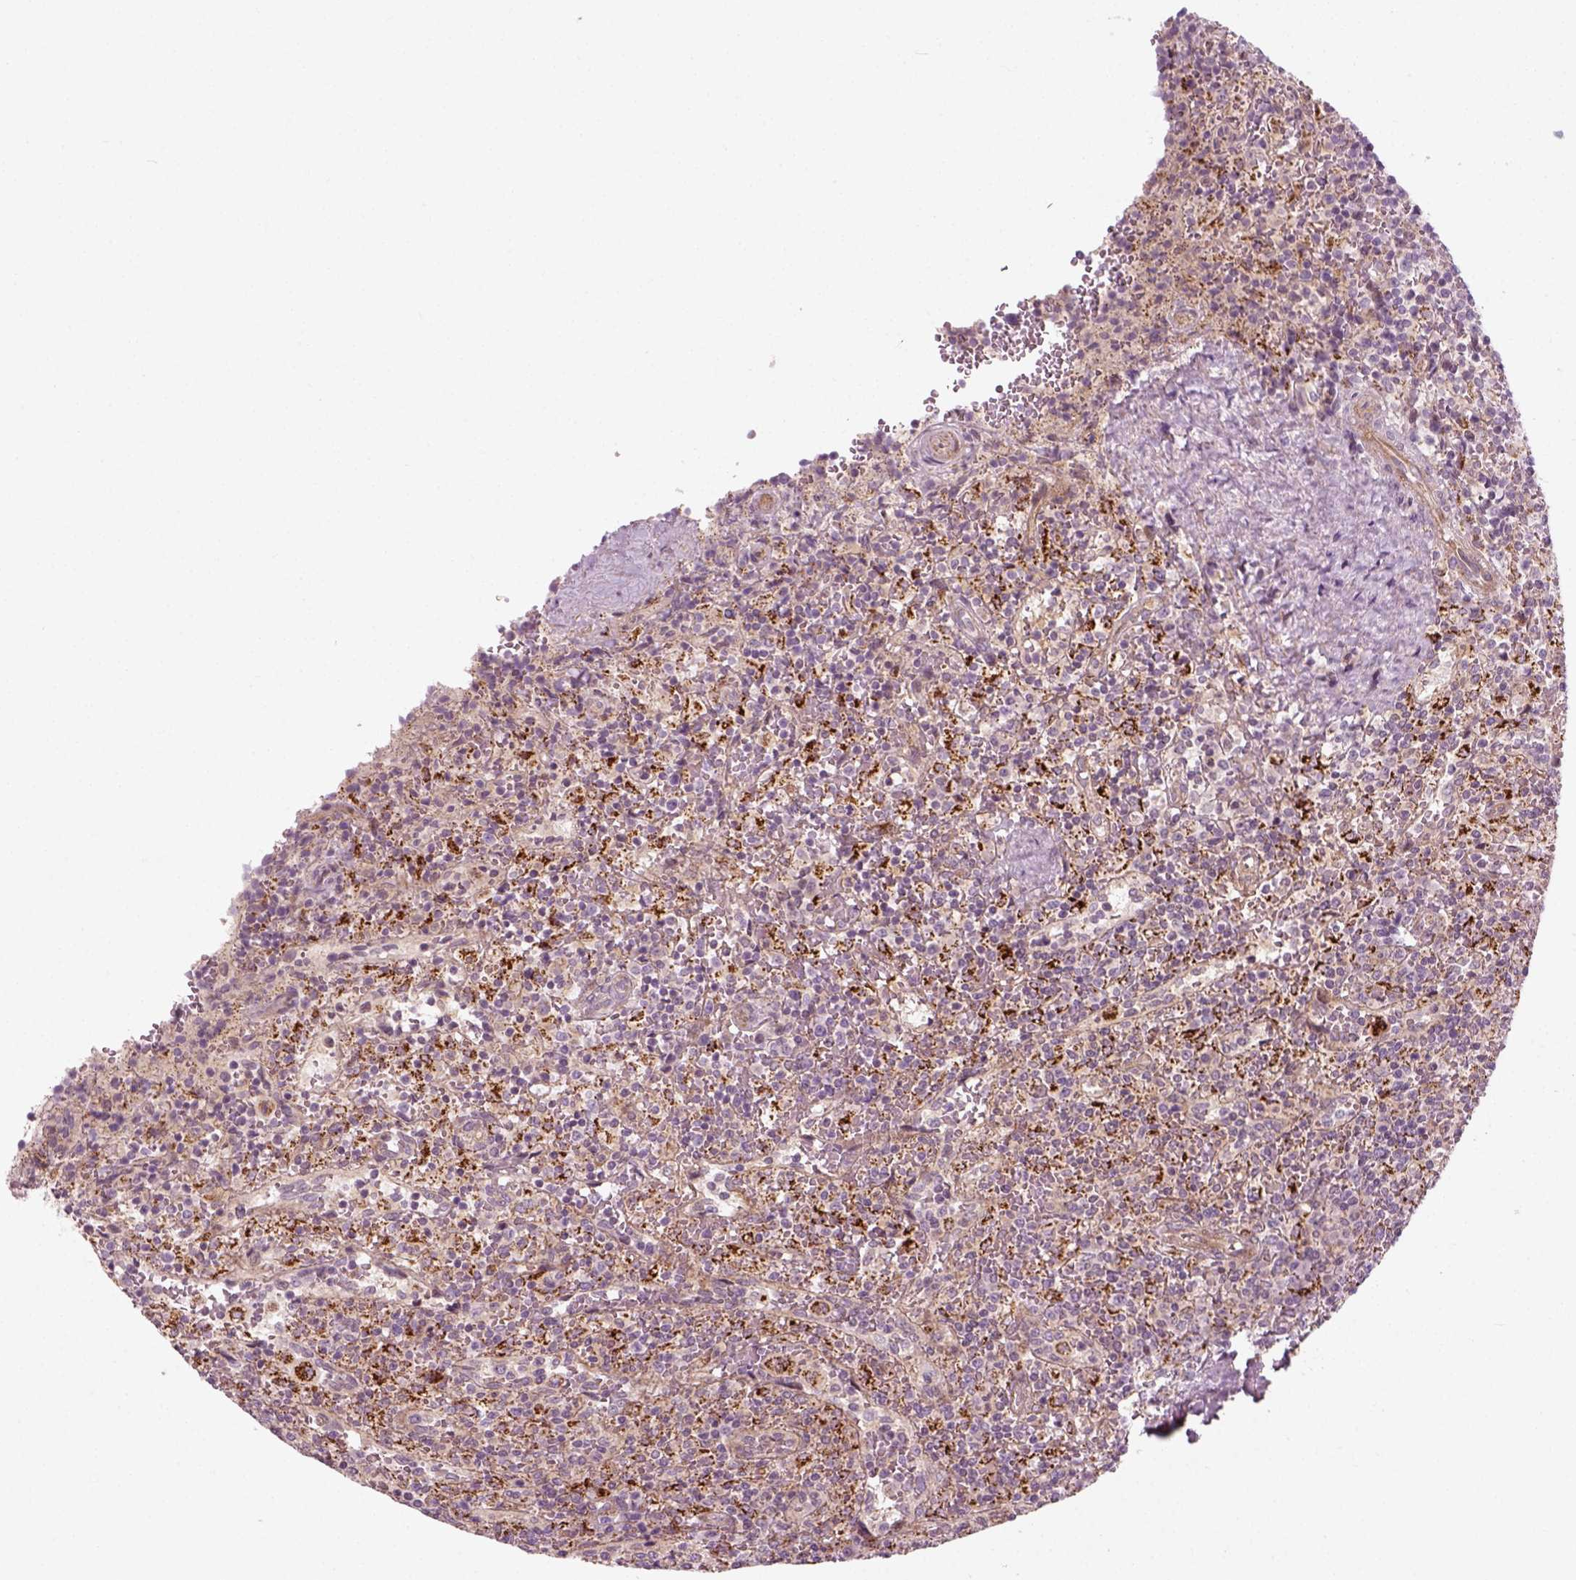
{"staining": {"intensity": "negative", "quantity": "none", "location": "none"}, "tissue": "lymphoma", "cell_type": "Tumor cells", "image_type": "cancer", "snomed": [{"axis": "morphology", "description": "Malignant lymphoma, non-Hodgkin's type, Low grade"}, {"axis": "topography", "description": "Spleen"}], "caption": "Immunohistochemistry of human lymphoma demonstrates no expression in tumor cells. The staining was performed using DAB to visualize the protein expression in brown, while the nuclei were stained in blue with hematoxylin (Magnification: 20x).", "gene": "DNASE1L1", "patient": {"sex": "male", "age": 62}}